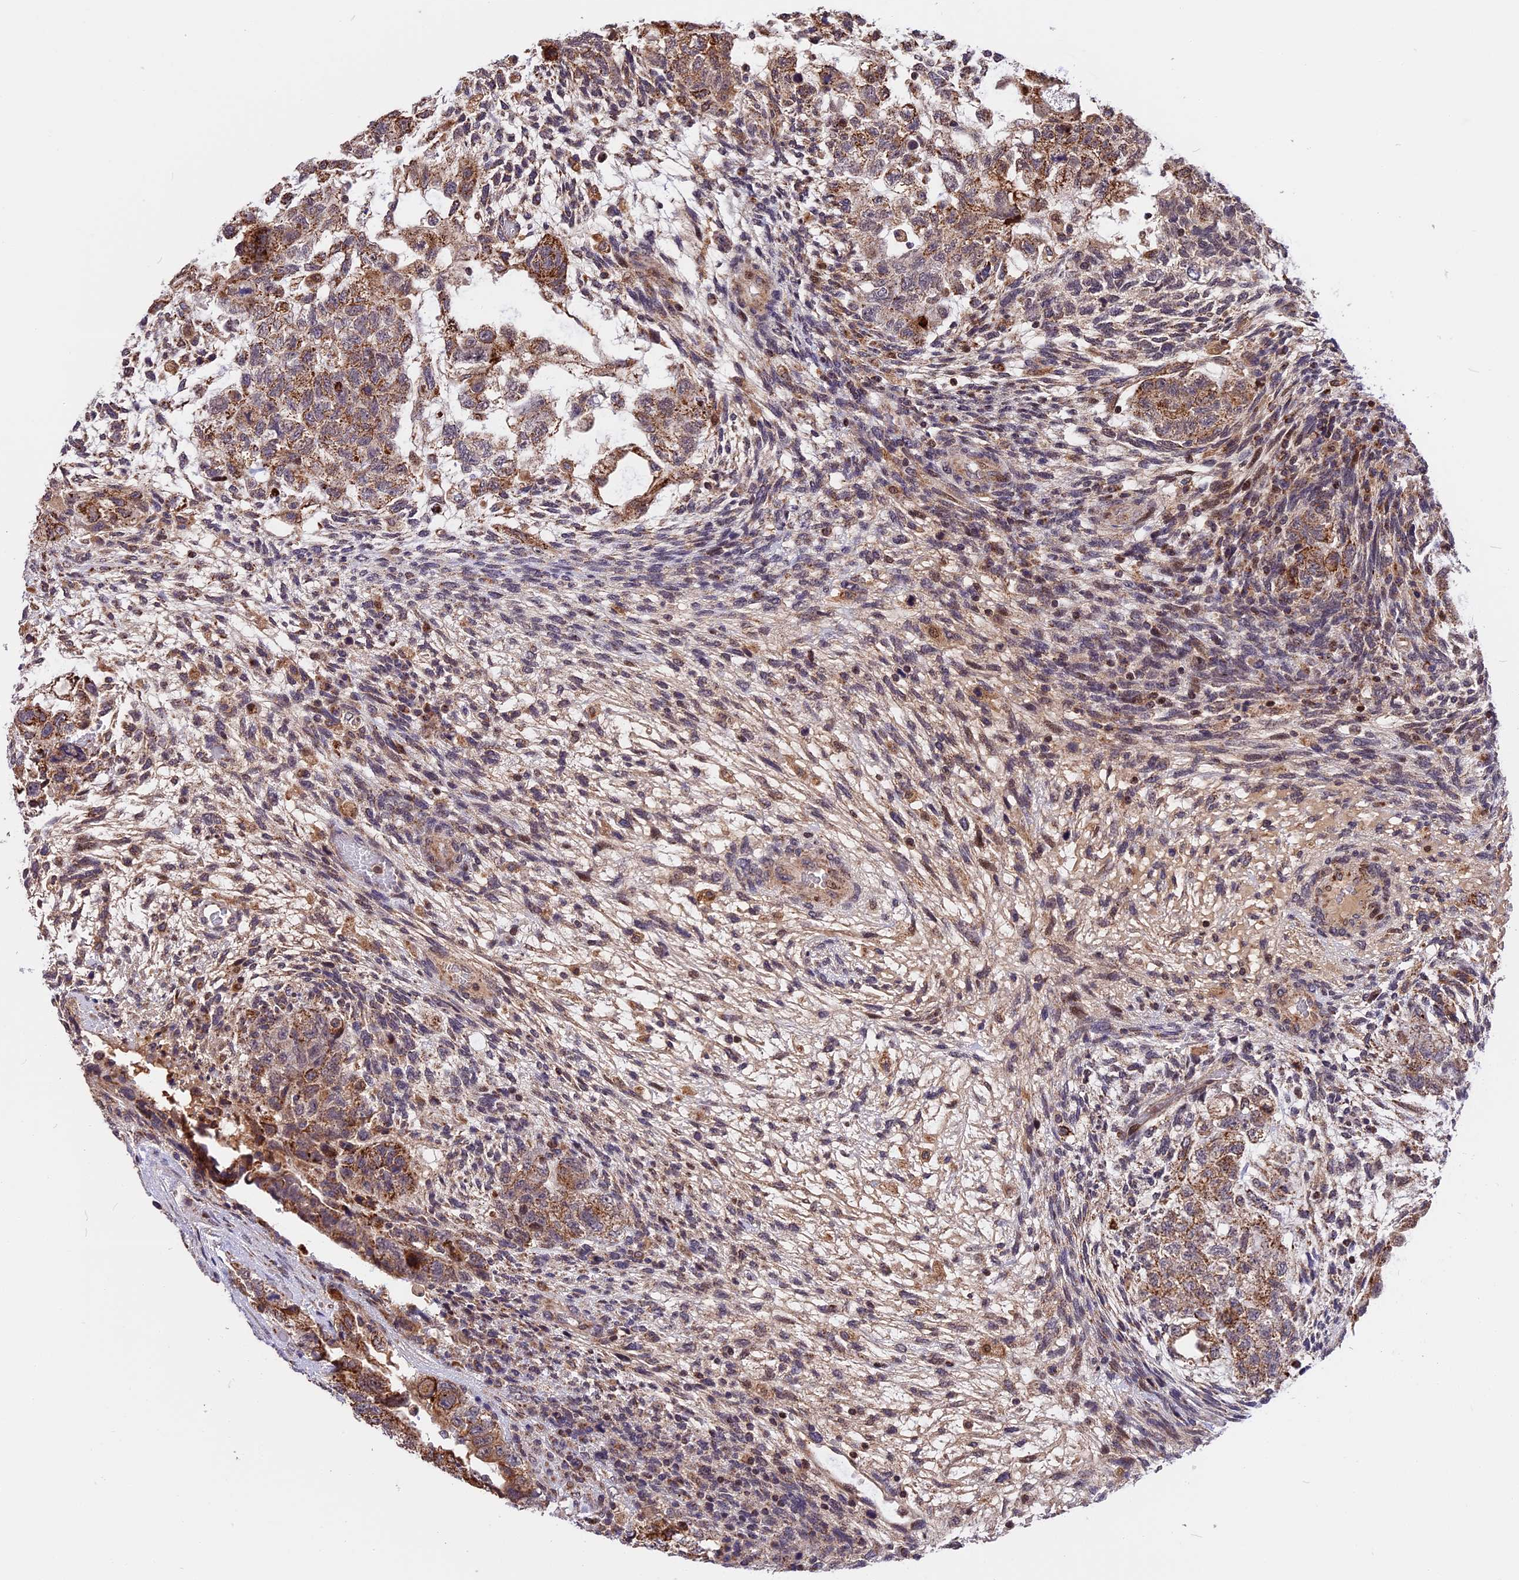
{"staining": {"intensity": "moderate", "quantity": ">75%", "location": "cytoplasmic/membranous"}, "tissue": "testis cancer", "cell_type": "Tumor cells", "image_type": "cancer", "snomed": [{"axis": "morphology", "description": "Normal tissue, NOS"}, {"axis": "morphology", "description": "Carcinoma, Embryonal, NOS"}, {"axis": "topography", "description": "Testis"}], "caption": "DAB (3,3'-diaminobenzidine) immunohistochemical staining of human embryonal carcinoma (testis) shows moderate cytoplasmic/membranous protein positivity in about >75% of tumor cells.", "gene": "RERGL", "patient": {"sex": "male", "age": 36}}